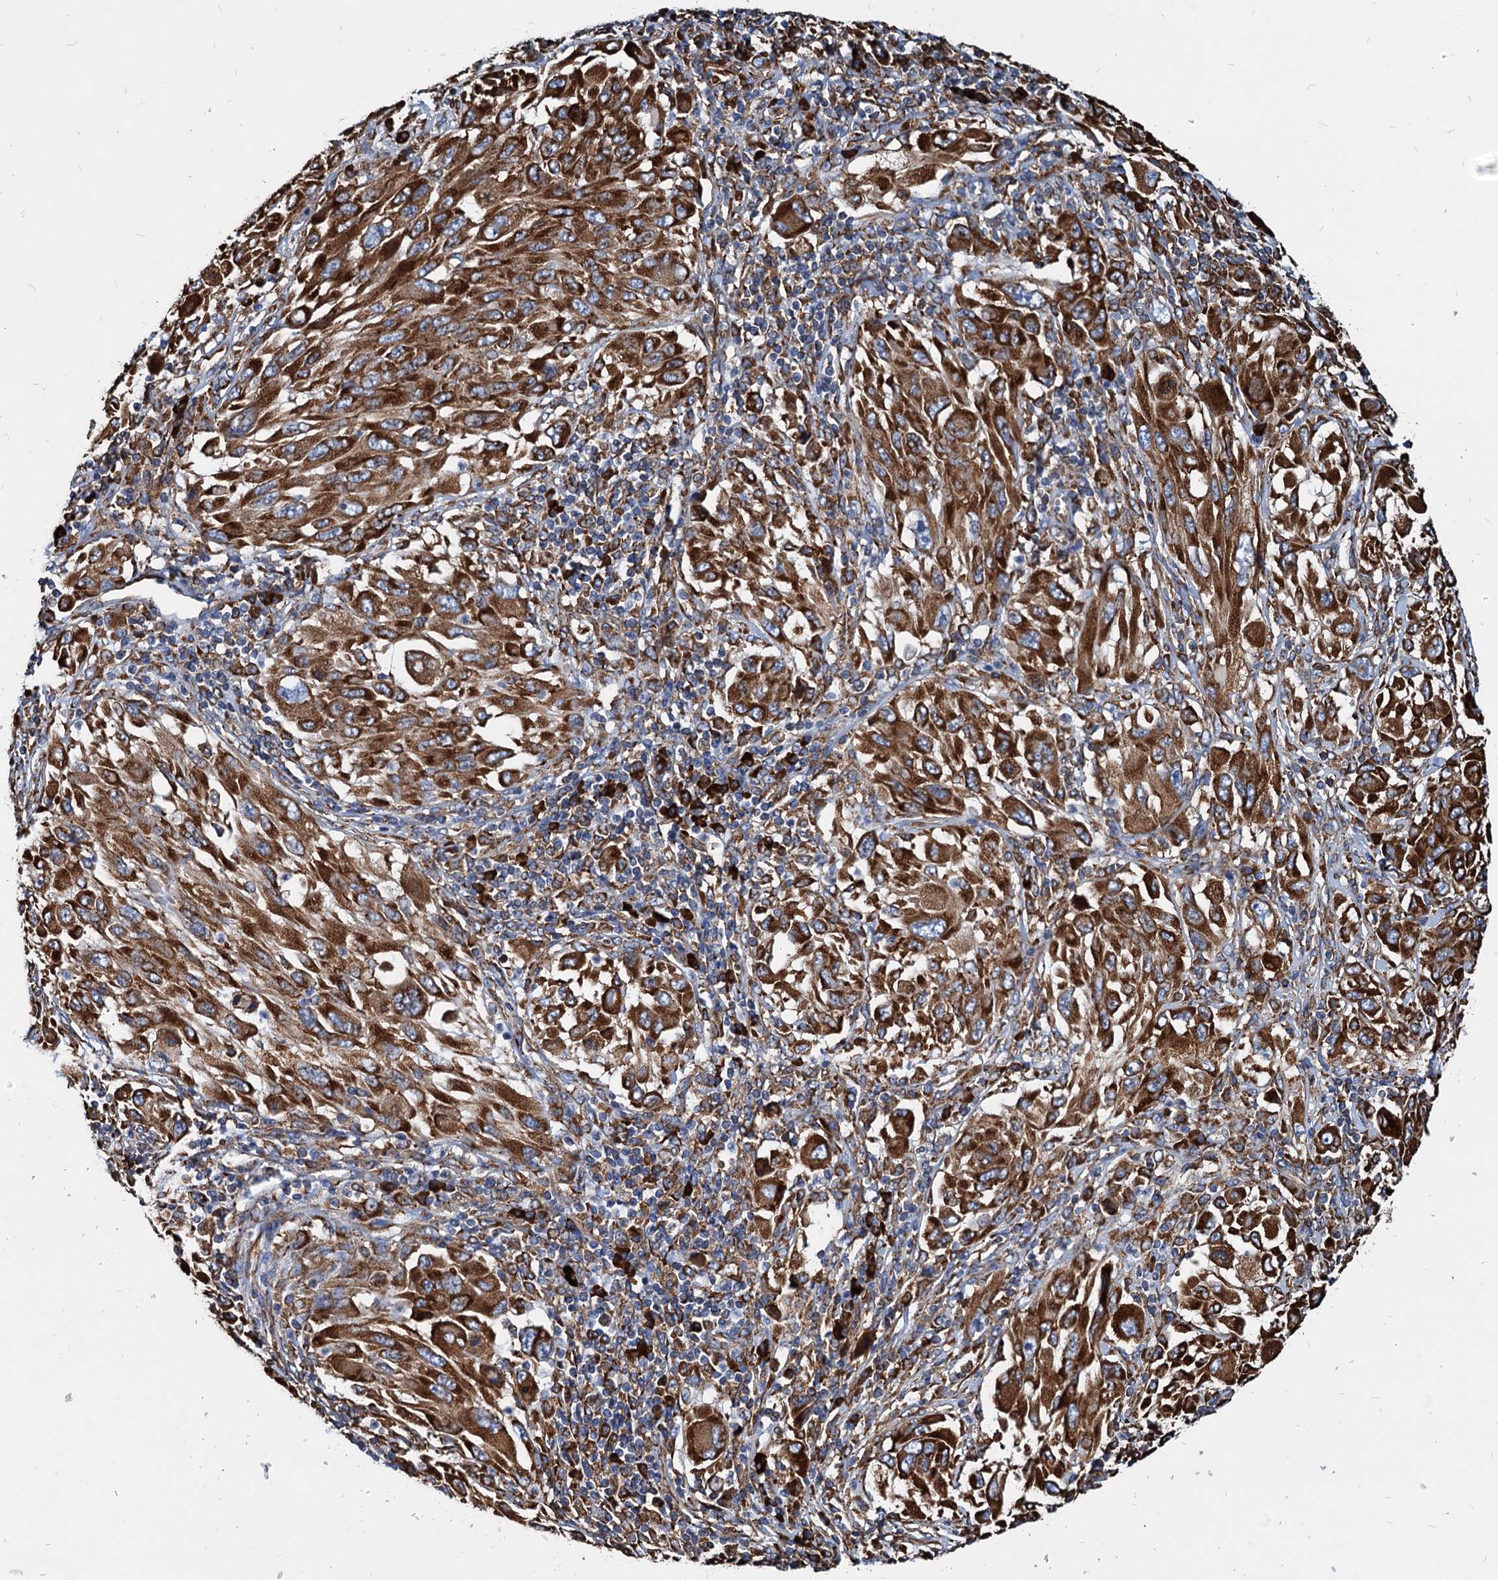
{"staining": {"intensity": "strong", "quantity": ">75%", "location": "cytoplasmic/membranous"}, "tissue": "melanoma", "cell_type": "Tumor cells", "image_type": "cancer", "snomed": [{"axis": "morphology", "description": "Malignant melanoma, NOS"}, {"axis": "topography", "description": "Skin"}], "caption": "Melanoma was stained to show a protein in brown. There is high levels of strong cytoplasmic/membranous positivity in approximately >75% of tumor cells. (DAB IHC, brown staining for protein, blue staining for nuclei).", "gene": "HSPA5", "patient": {"sex": "female", "age": 91}}